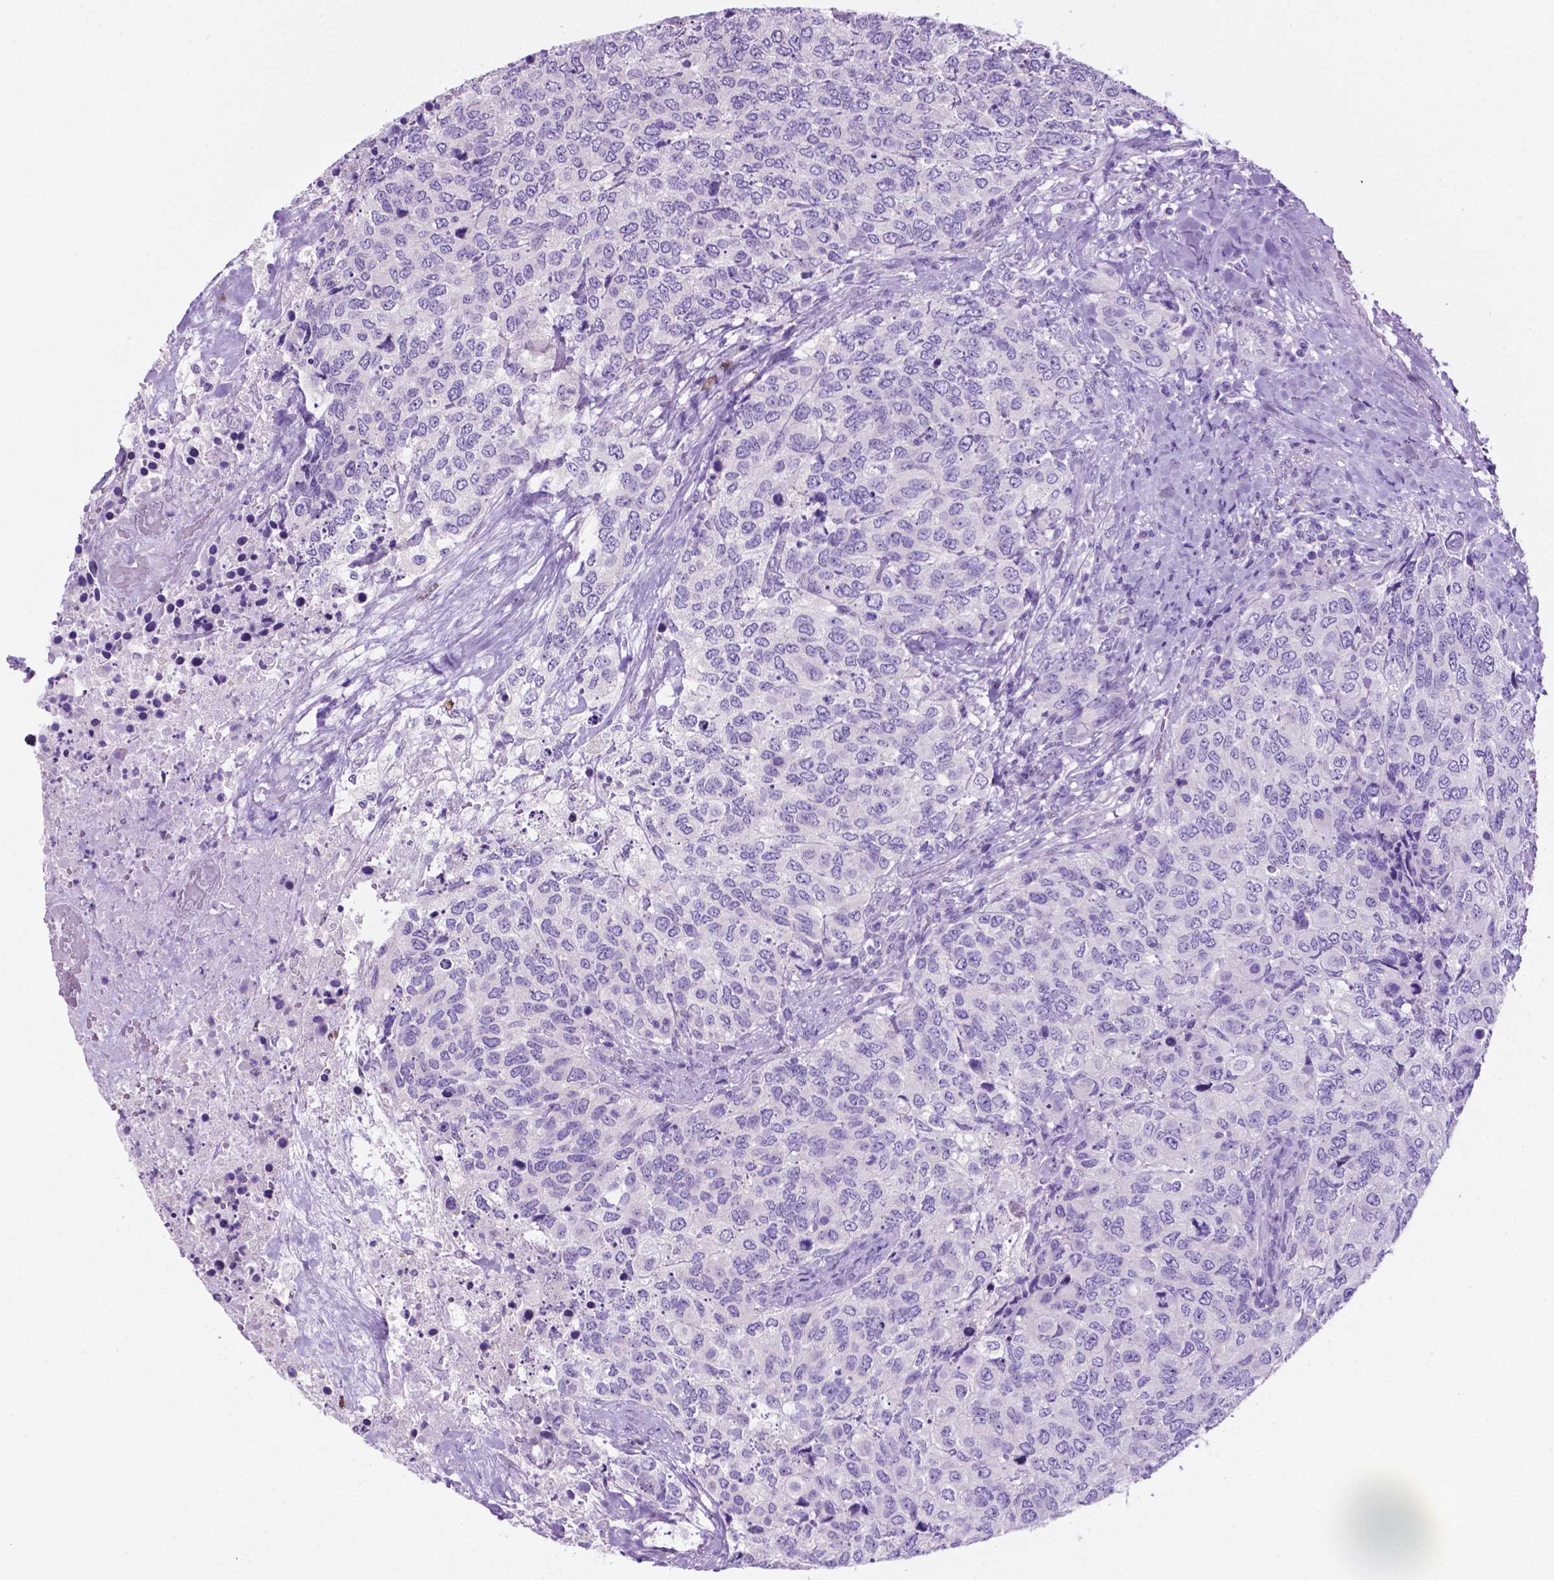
{"staining": {"intensity": "negative", "quantity": "none", "location": "none"}, "tissue": "urothelial cancer", "cell_type": "Tumor cells", "image_type": "cancer", "snomed": [{"axis": "morphology", "description": "Urothelial carcinoma, High grade"}, {"axis": "topography", "description": "Urinary bladder"}], "caption": "Tumor cells show no significant protein expression in urothelial cancer.", "gene": "TMEM210", "patient": {"sex": "female", "age": 78}}